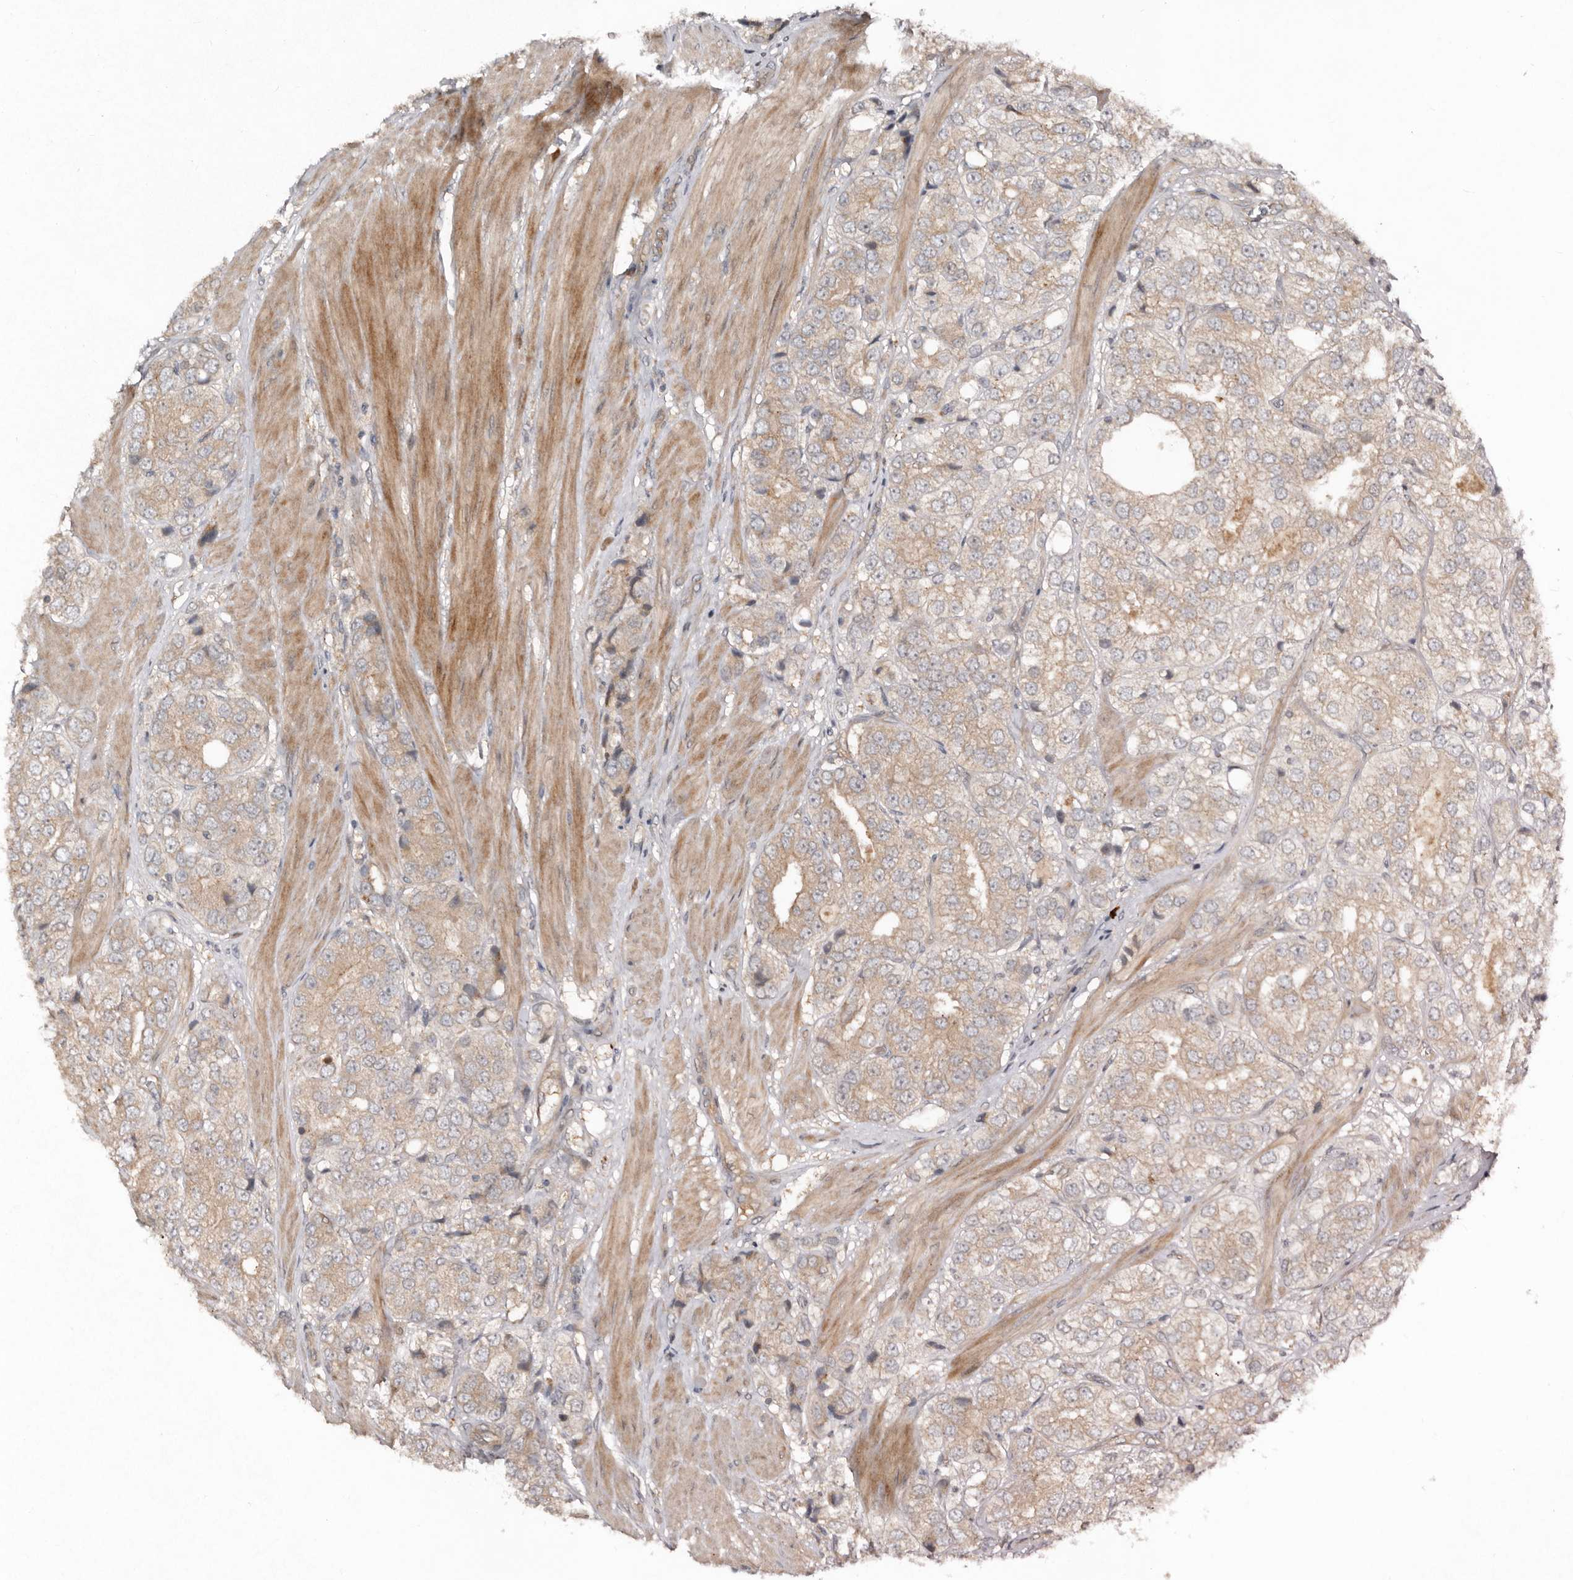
{"staining": {"intensity": "weak", "quantity": "<25%", "location": "cytoplasmic/membranous"}, "tissue": "prostate cancer", "cell_type": "Tumor cells", "image_type": "cancer", "snomed": [{"axis": "morphology", "description": "Adenocarcinoma, High grade"}, {"axis": "topography", "description": "Prostate"}], "caption": "Protein analysis of prostate cancer (adenocarcinoma (high-grade)) exhibits no significant staining in tumor cells.", "gene": "TEAD3", "patient": {"sex": "male", "age": 50}}